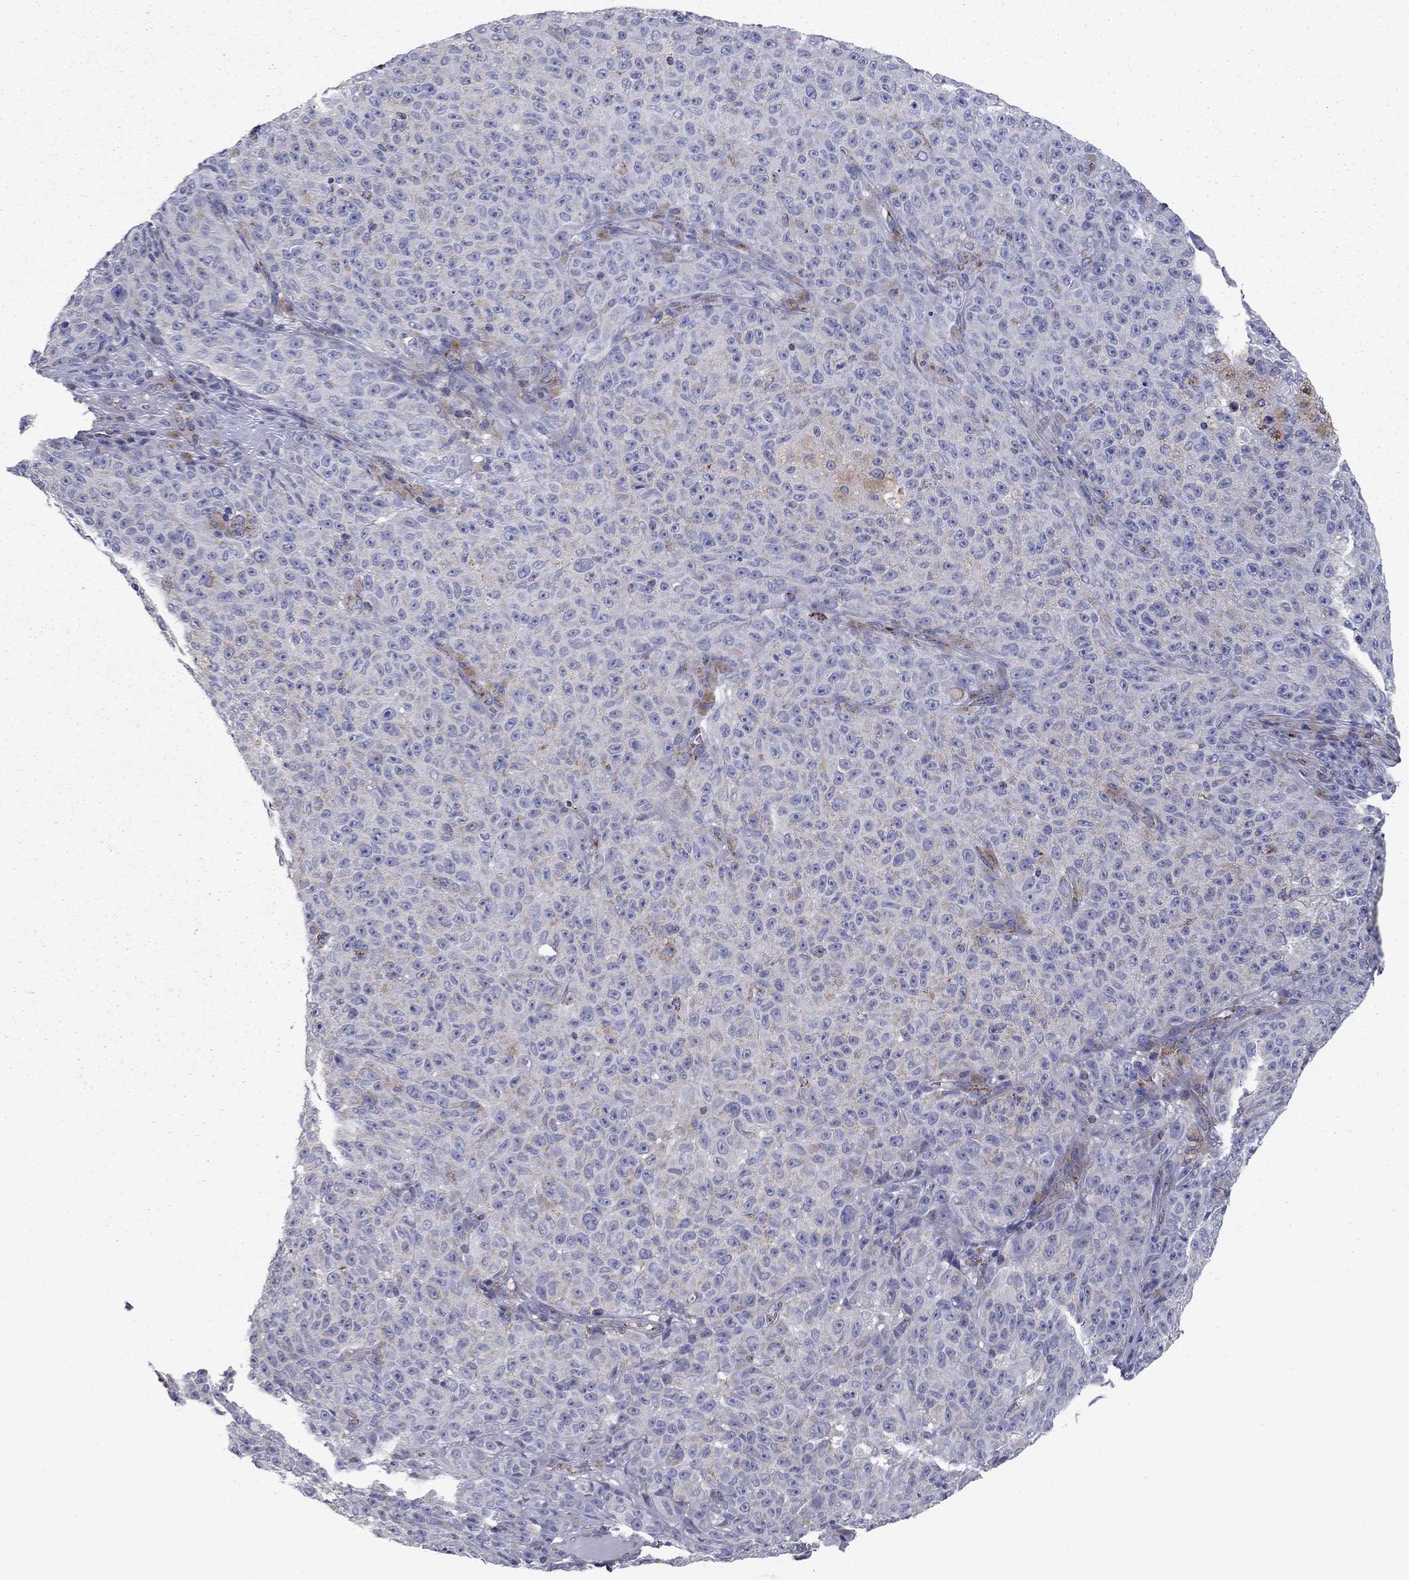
{"staining": {"intensity": "negative", "quantity": "none", "location": "none"}, "tissue": "melanoma", "cell_type": "Tumor cells", "image_type": "cancer", "snomed": [{"axis": "morphology", "description": "Malignant melanoma, NOS"}, {"axis": "topography", "description": "Skin"}], "caption": "Micrograph shows no protein staining in tumor cells of malignant melanoma tissue.", "gene": "NDUFV1", "patient": {"sex": "female", "age": 82}}